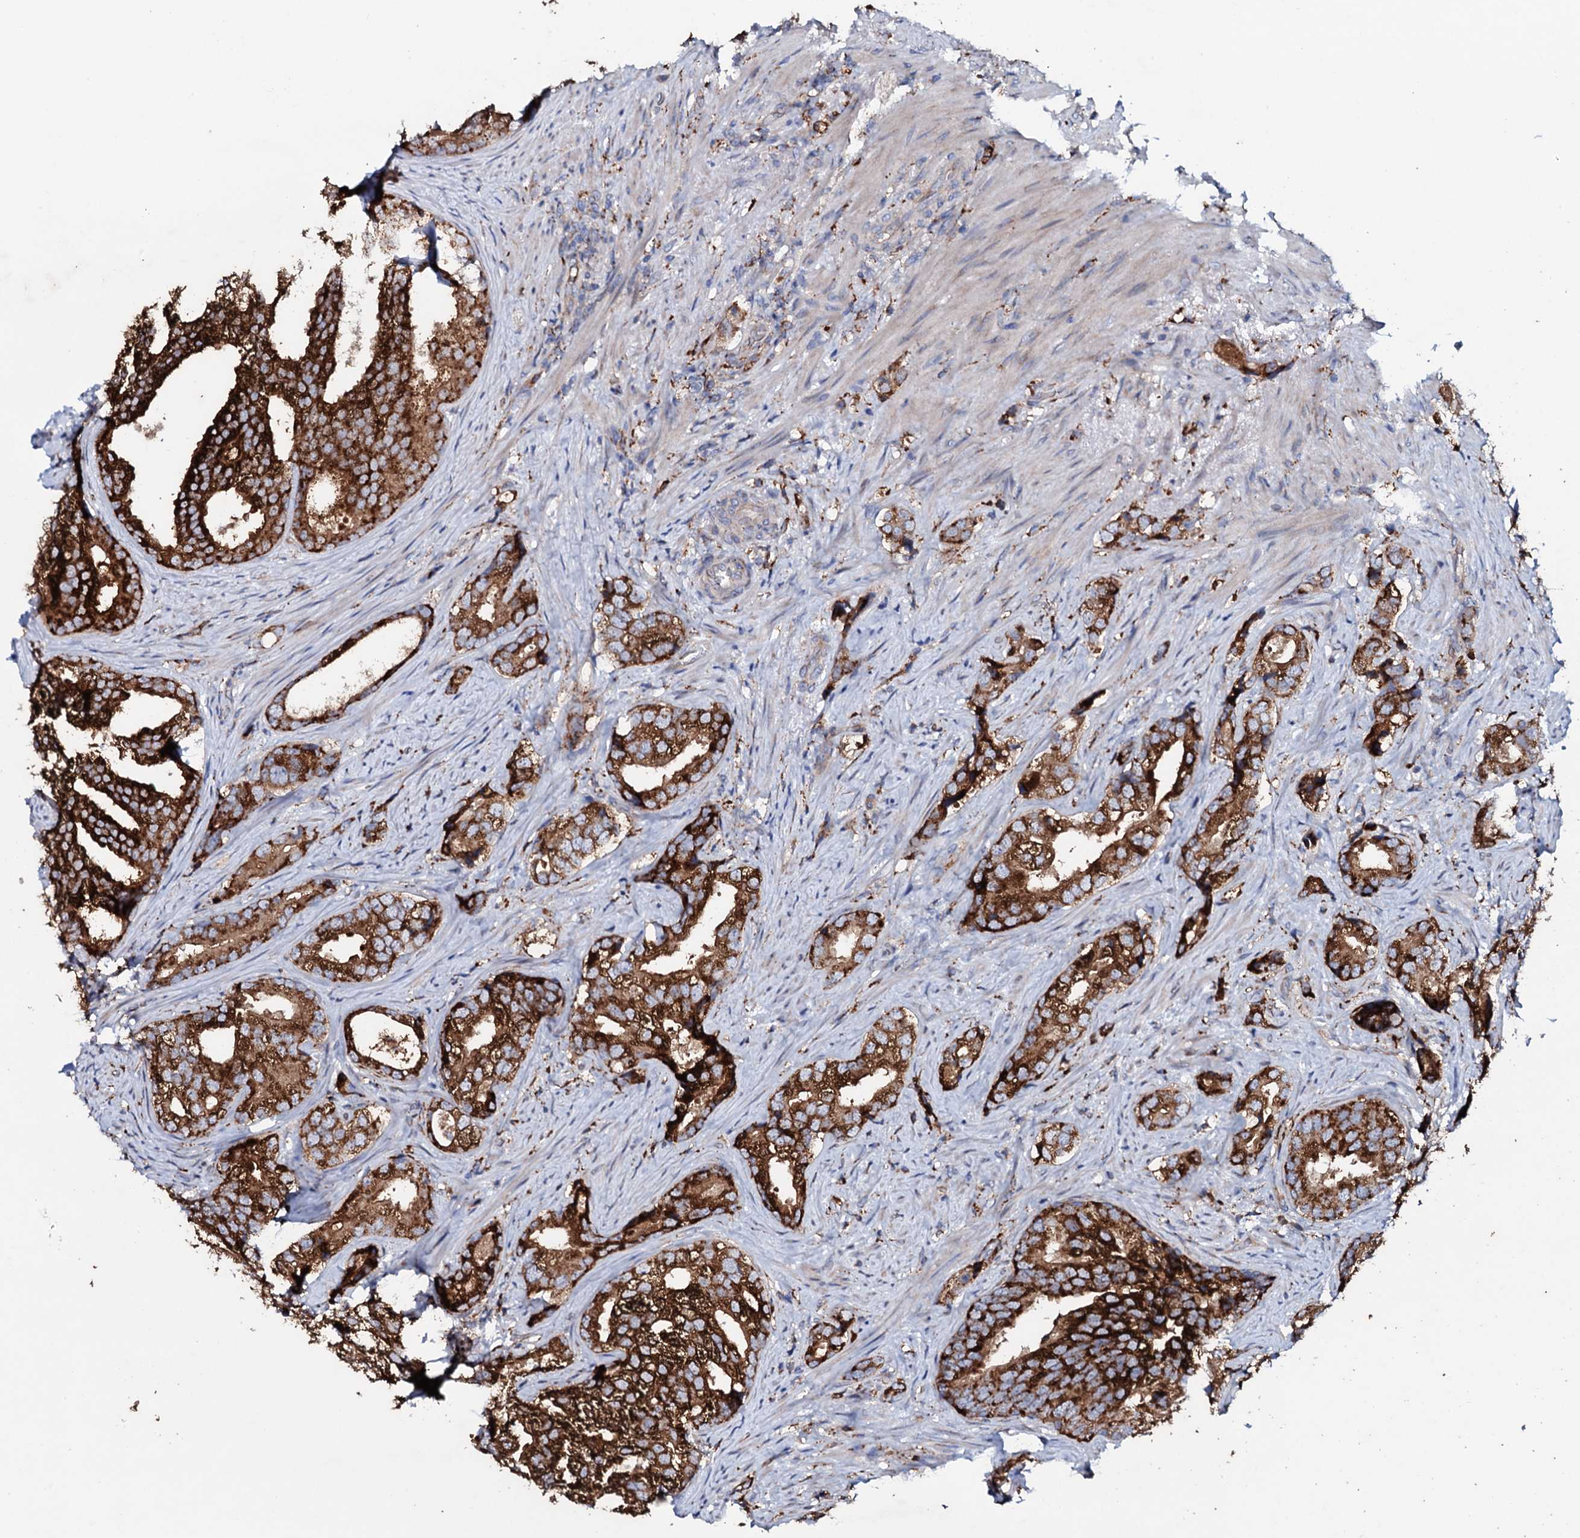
{"staining": {"intensity": "strong", "quantity": ">75%", "location": "cytoplasmic/membranous"}, "tissue": "prostate cancer", "cell_type": "Tumor cells", "image_type": "cancer", "snomed": [{"axis": "morphology", "description": "Adenocarcinoma, High grade"}, {"axis": "topography", "description": "Prostate"}], "caption": "Immunohistochemical staining of human prostate cancer (high-grade adenocarcinoma) exhibits strong cytoplasmic/membranous protein expression in about >75% of tumor cells.", "gene": "P2RX4", "patient": {"sex": "male", "age": 75}}